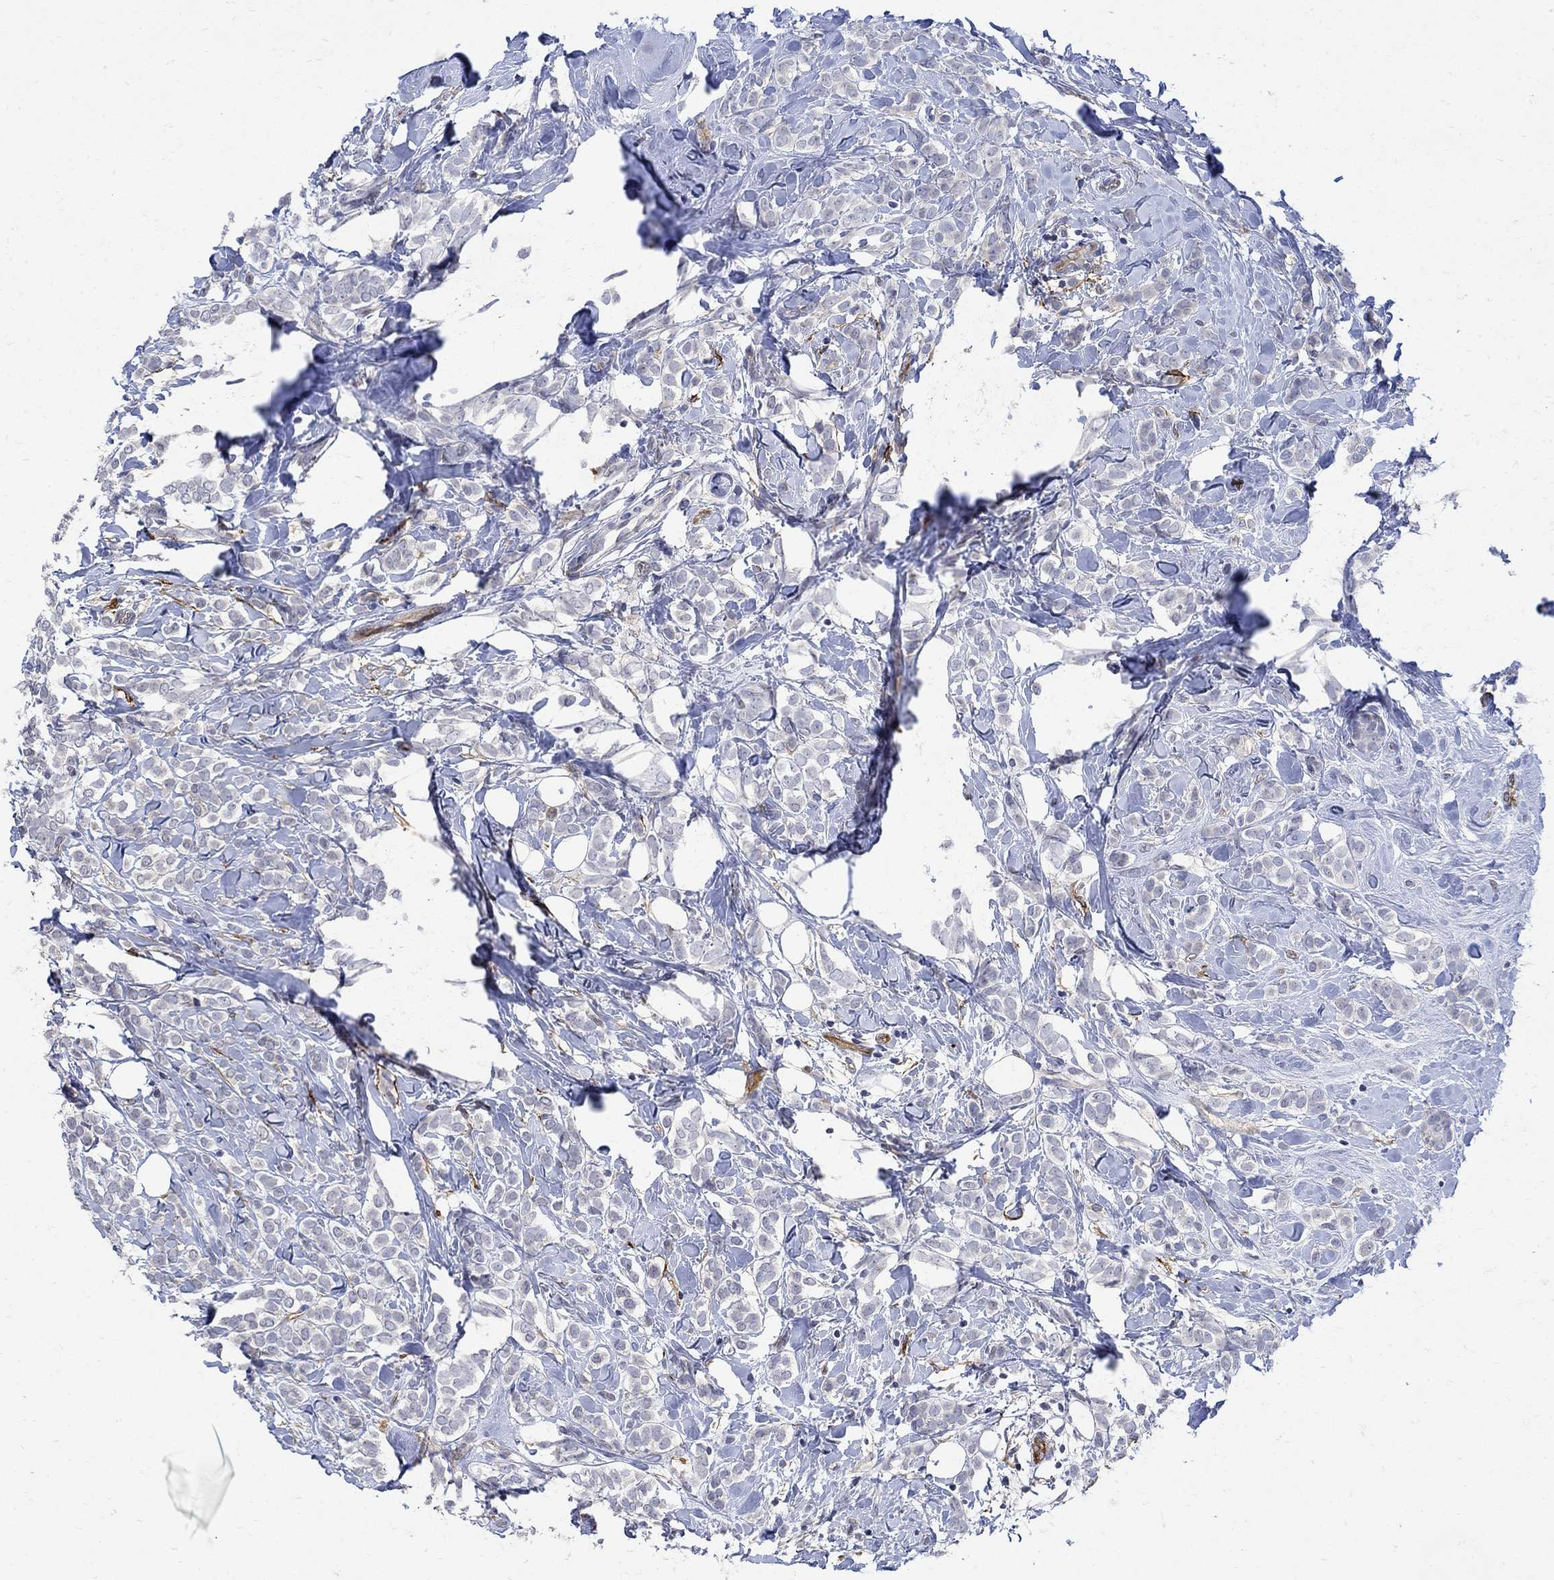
{"staining": {"intensity": "negative", "quantity": "none", "location": "none"}, "tissue": "breast cancer", "cell_type": "Tumor cells", "image_type": "cancer", "snomed": [{"axis": "morphology", "description": "Lobular carcinoma"}, {"axis": "topography", "description": "Breast"}], "caption": "The immunohistochemistry (IHC) histopathology image has no significant positivity in tumor cells of breast cancer tissue.", "gene": "TGM2", "patient": {"sex": "female", "age": 49}}